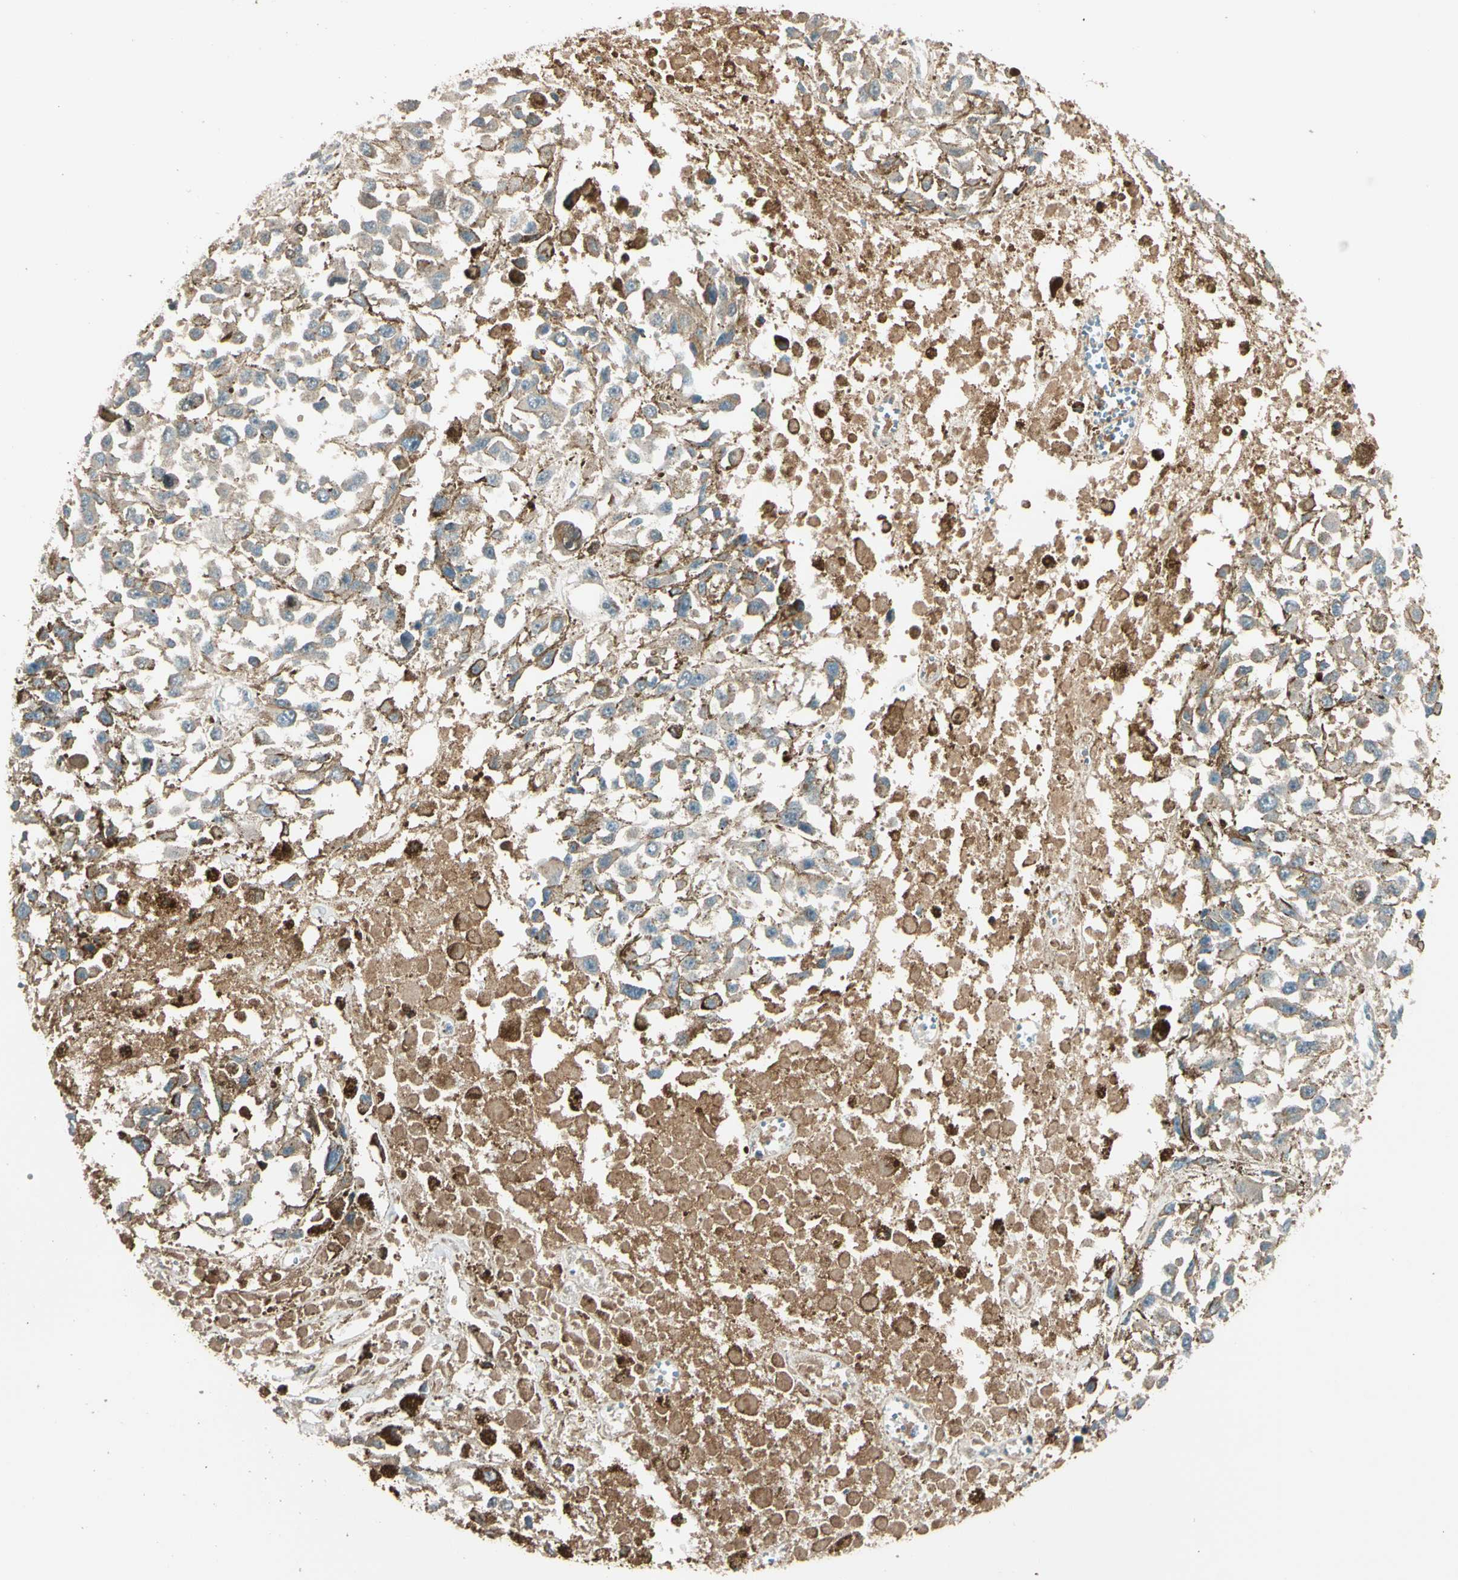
{"staining": {"intensity": "weak", "quantity": "25%-75%", "location": "cytoplasmic/membranous"}, "tissue": "melanoma", "cell_type": "Tumor cells", "image_type": "cancer", "snomed": [{"axis": "morphology", "description": "Malignant melanoma, Metastatic site"}, {"axis": "topography", "description": "Lymph node"}], "caption": "IHC of human melanoma displays low levels of weak cytoplasmic/membranous expression in approximately 25%-75% of tumor cells.", "gene": "STX11", "patient": {"sex": "male", "age": 59}}